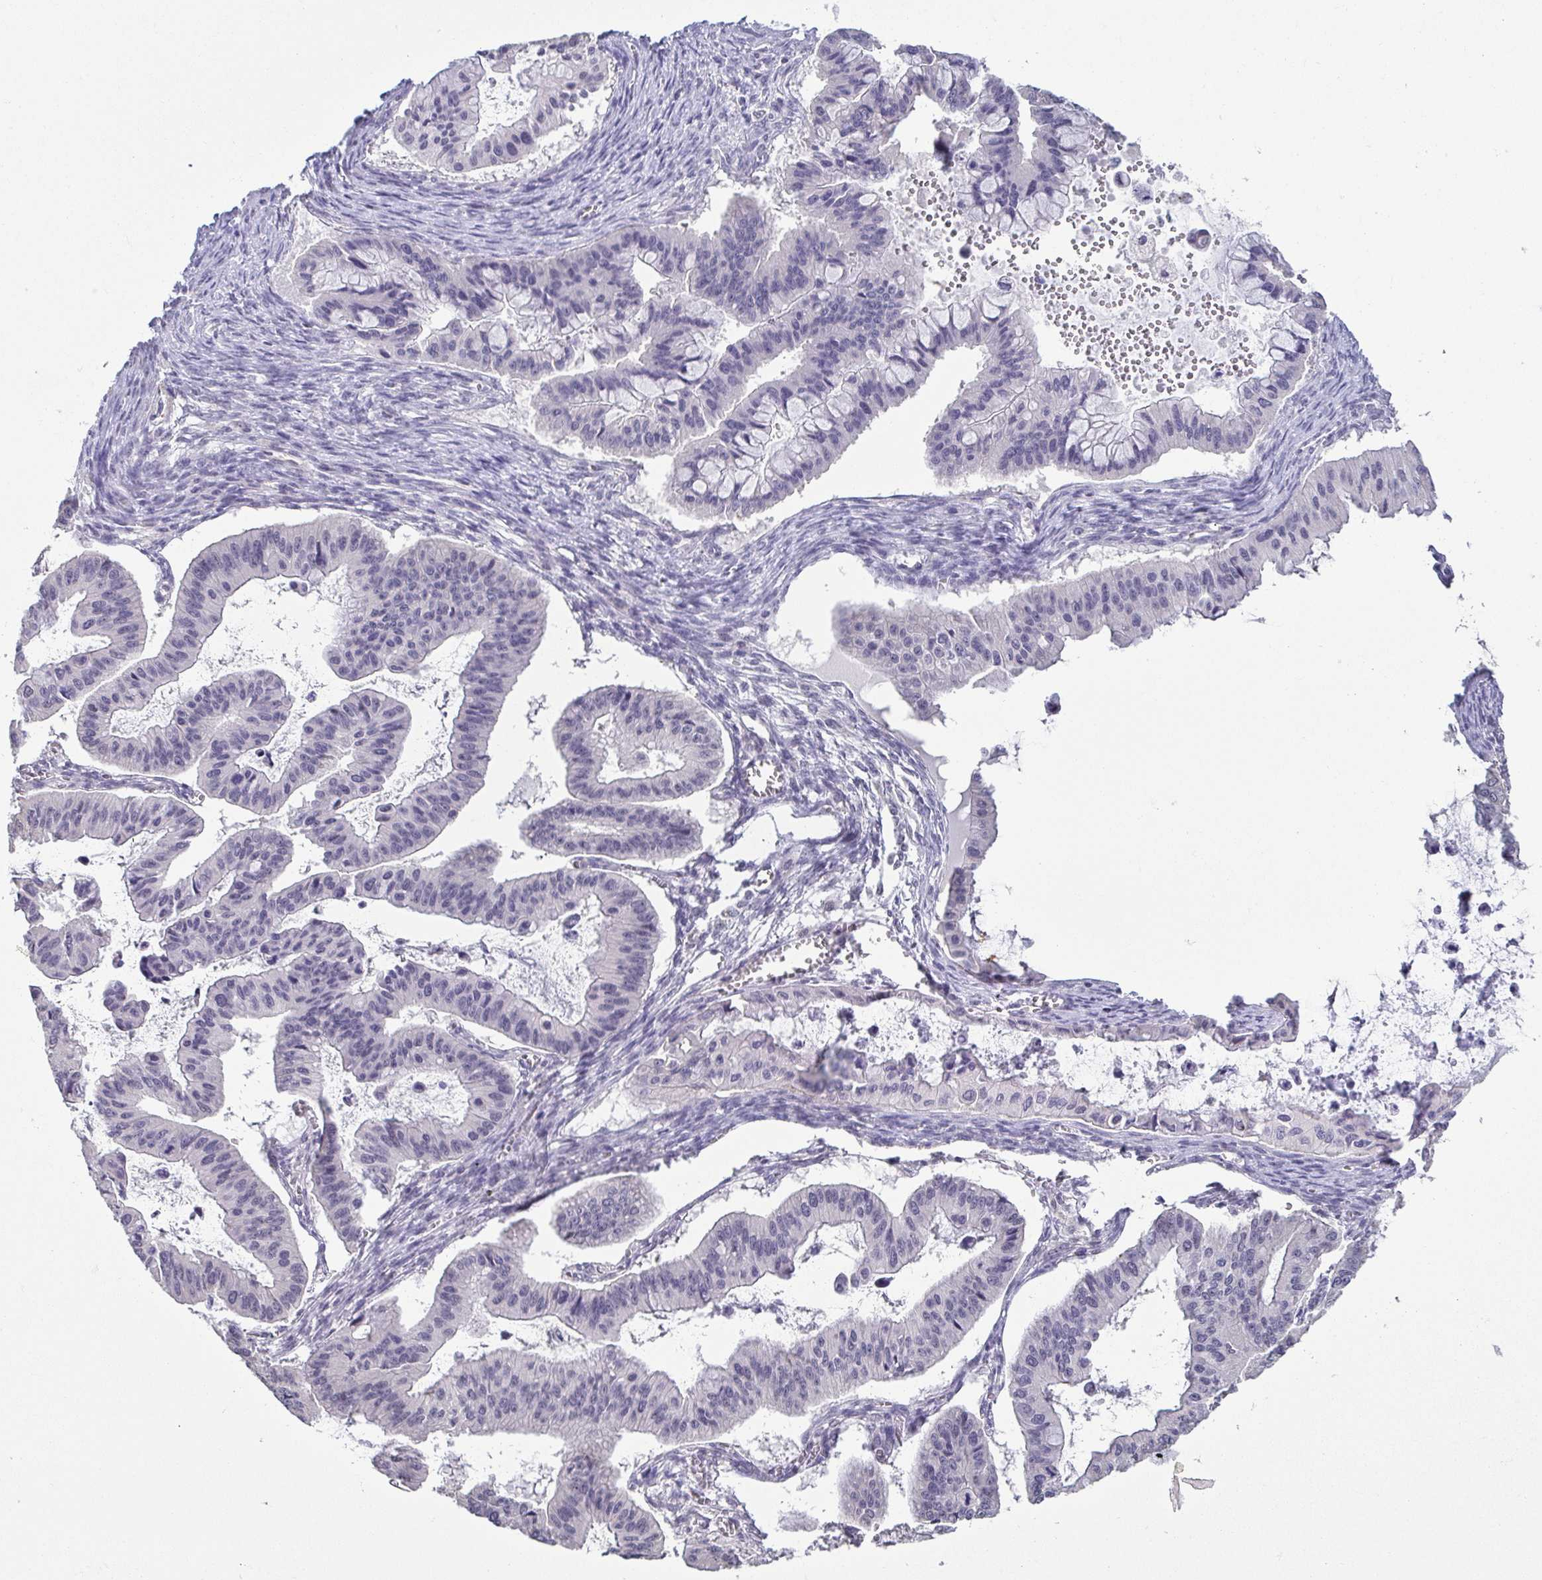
{"staining": {"intensity": "negative", "quantity": "none", "location": "none"}, "tissue": "ovarian cancer", "cell_type": "Tumor cells", "image_type": "cancer", "snomed": [{"axis": "morphology", "description": "Cystadenocarcinoma, mucinous, NOS"}, {"axis": "topography", "description": "Ovary"}], "caption": "Tumor cells show no significant expression in ovarian cancer.", "gene": "NEFH", "patient": {"sex": "female", "age": 72}}